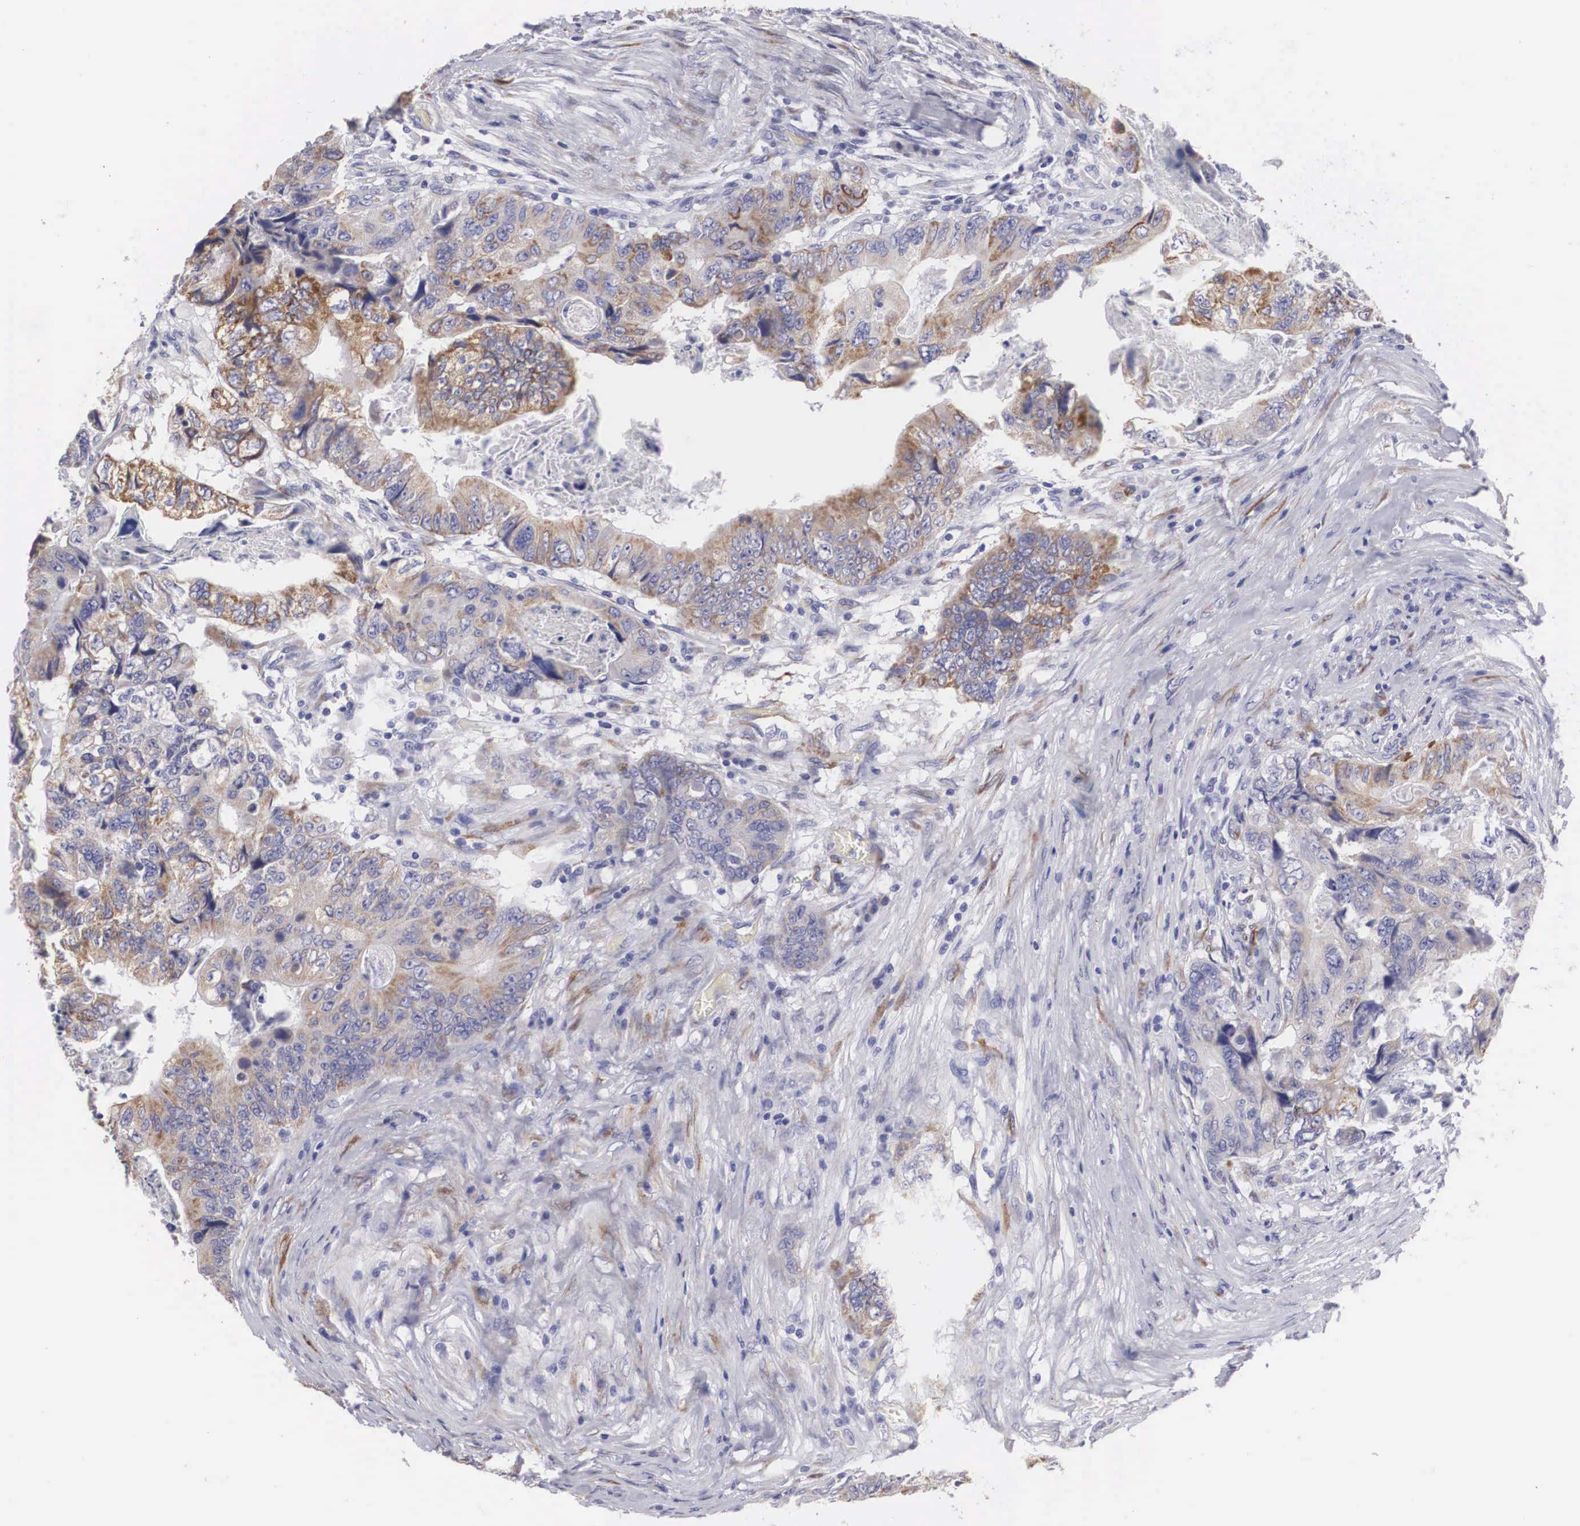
{"staining": {"intensity": "moderate", "quantity": "25%-75%", "location": "cytoplasmic/membranous"}, "tissue": "colorectal cancer", "cell_type": "Tumor cells", "image_type": "cancer", "snomed": [{"axis": "morphology", "description": "Adenocarcinoma, NOS"}, {"axis": "topography", "description": "Rectum"}], "caption": "Immunohistochemistry micrograph of neoplastic tissue: colorectal adenocarcinoma stained using immunohistochemistry (IHC) exhibits medium levels of moderate protein expression localized specifically in the cytoplasmic/membranous of tumor cells, appearing as a cytoplasmic/membranous brown color.", "gene": "ARMCX3", "patient": {"sex": "female", "age": 82}}